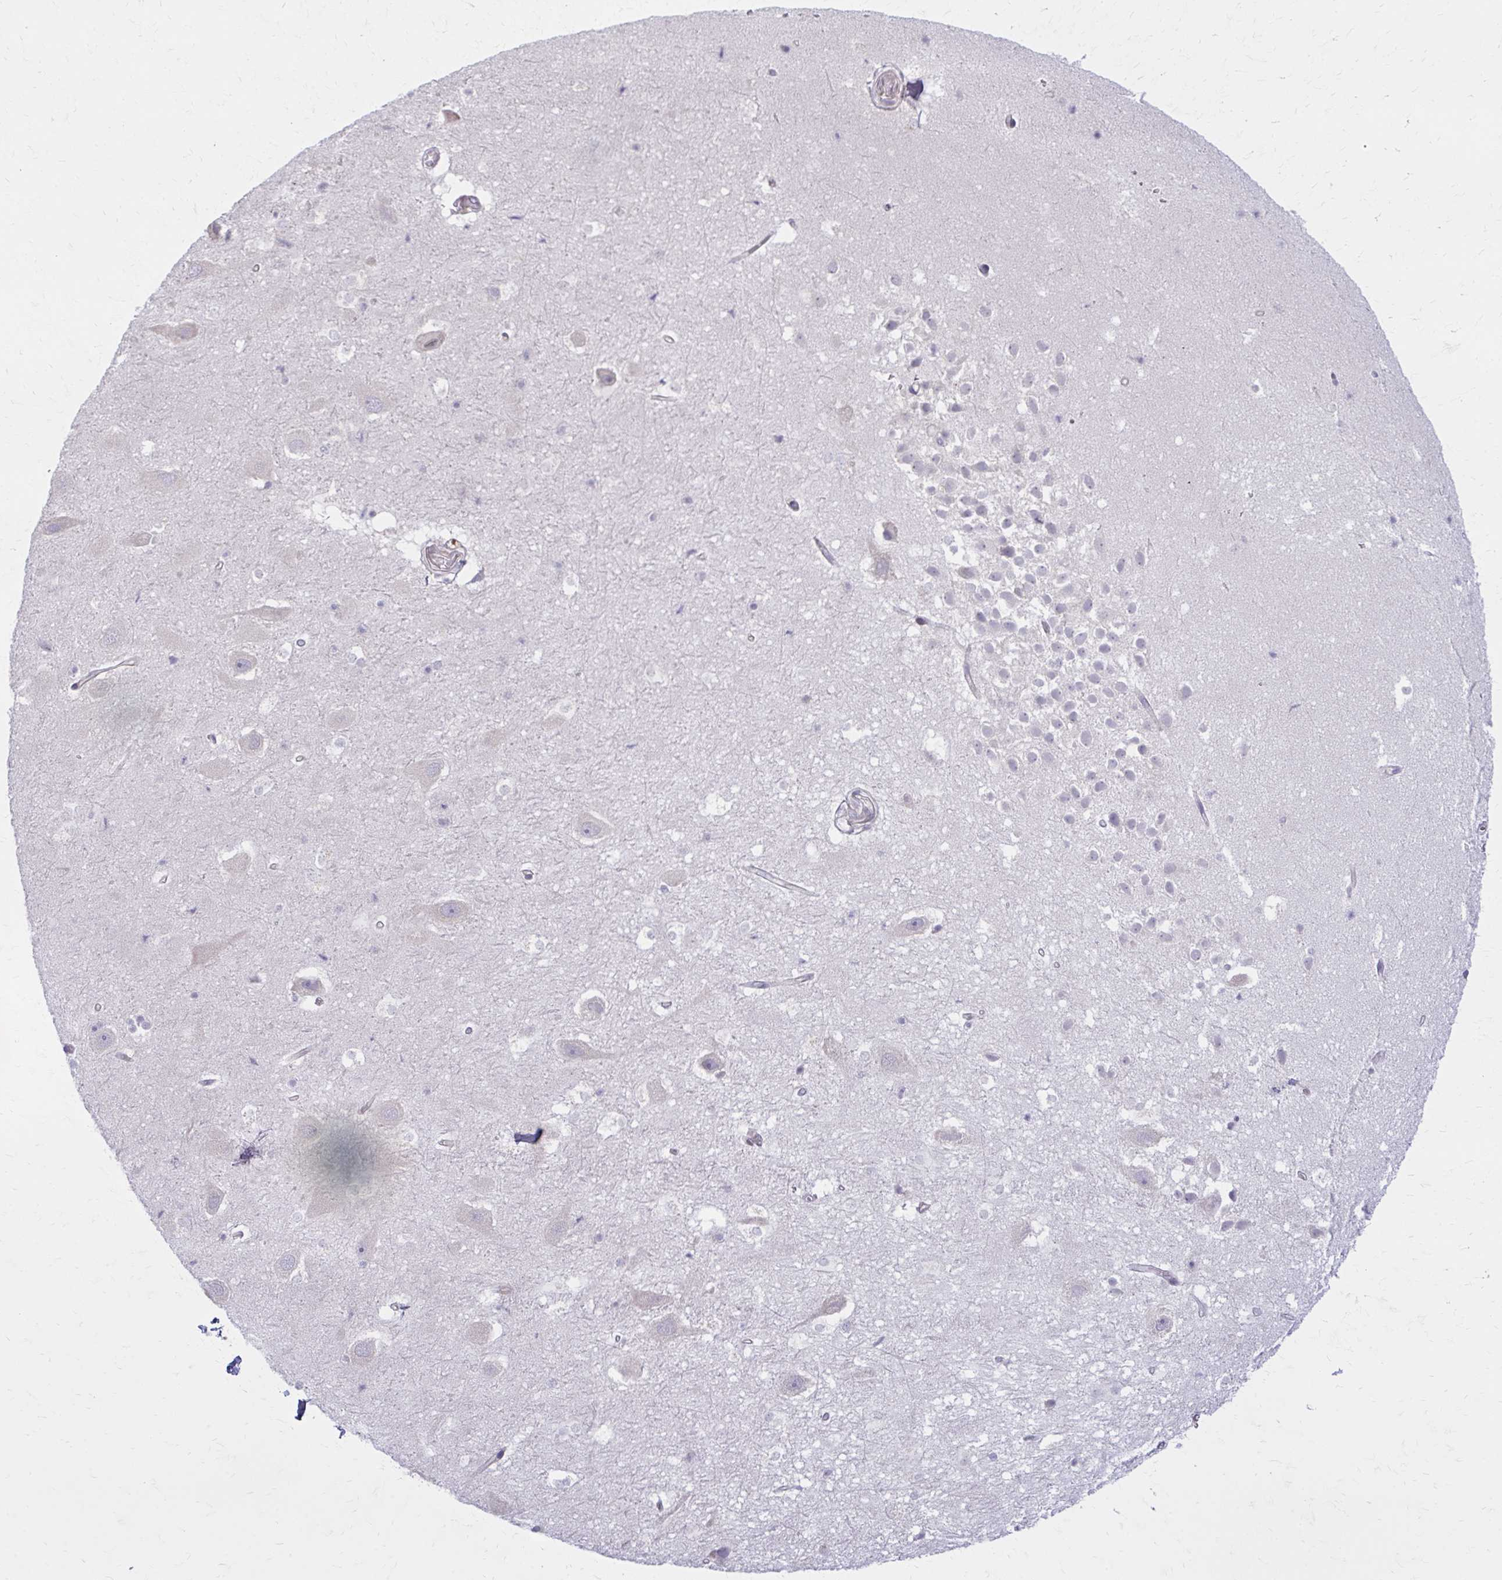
{"staining": {"intensity": "negative", "quantity": "none", "location": "none"}, "tissue": "hippocampus", "cell_type": "Glial cells", "image_type": "normal", "snomed": [{"axis": "morphology", "description": "Normal tissue, NOS"}, {"axis": "topography", "description": "Hippocampus"}], "caption": "This image is of normal hippocampus stained with immunohistochemistry to label a protein in brown with the nuclei are counter-stained blue. There is no positivity in glial cells. (IHC, brightfield microscopy, high magnification).", "gene": "CEMP1", "patient": {"sex": "male", "age": 26}}